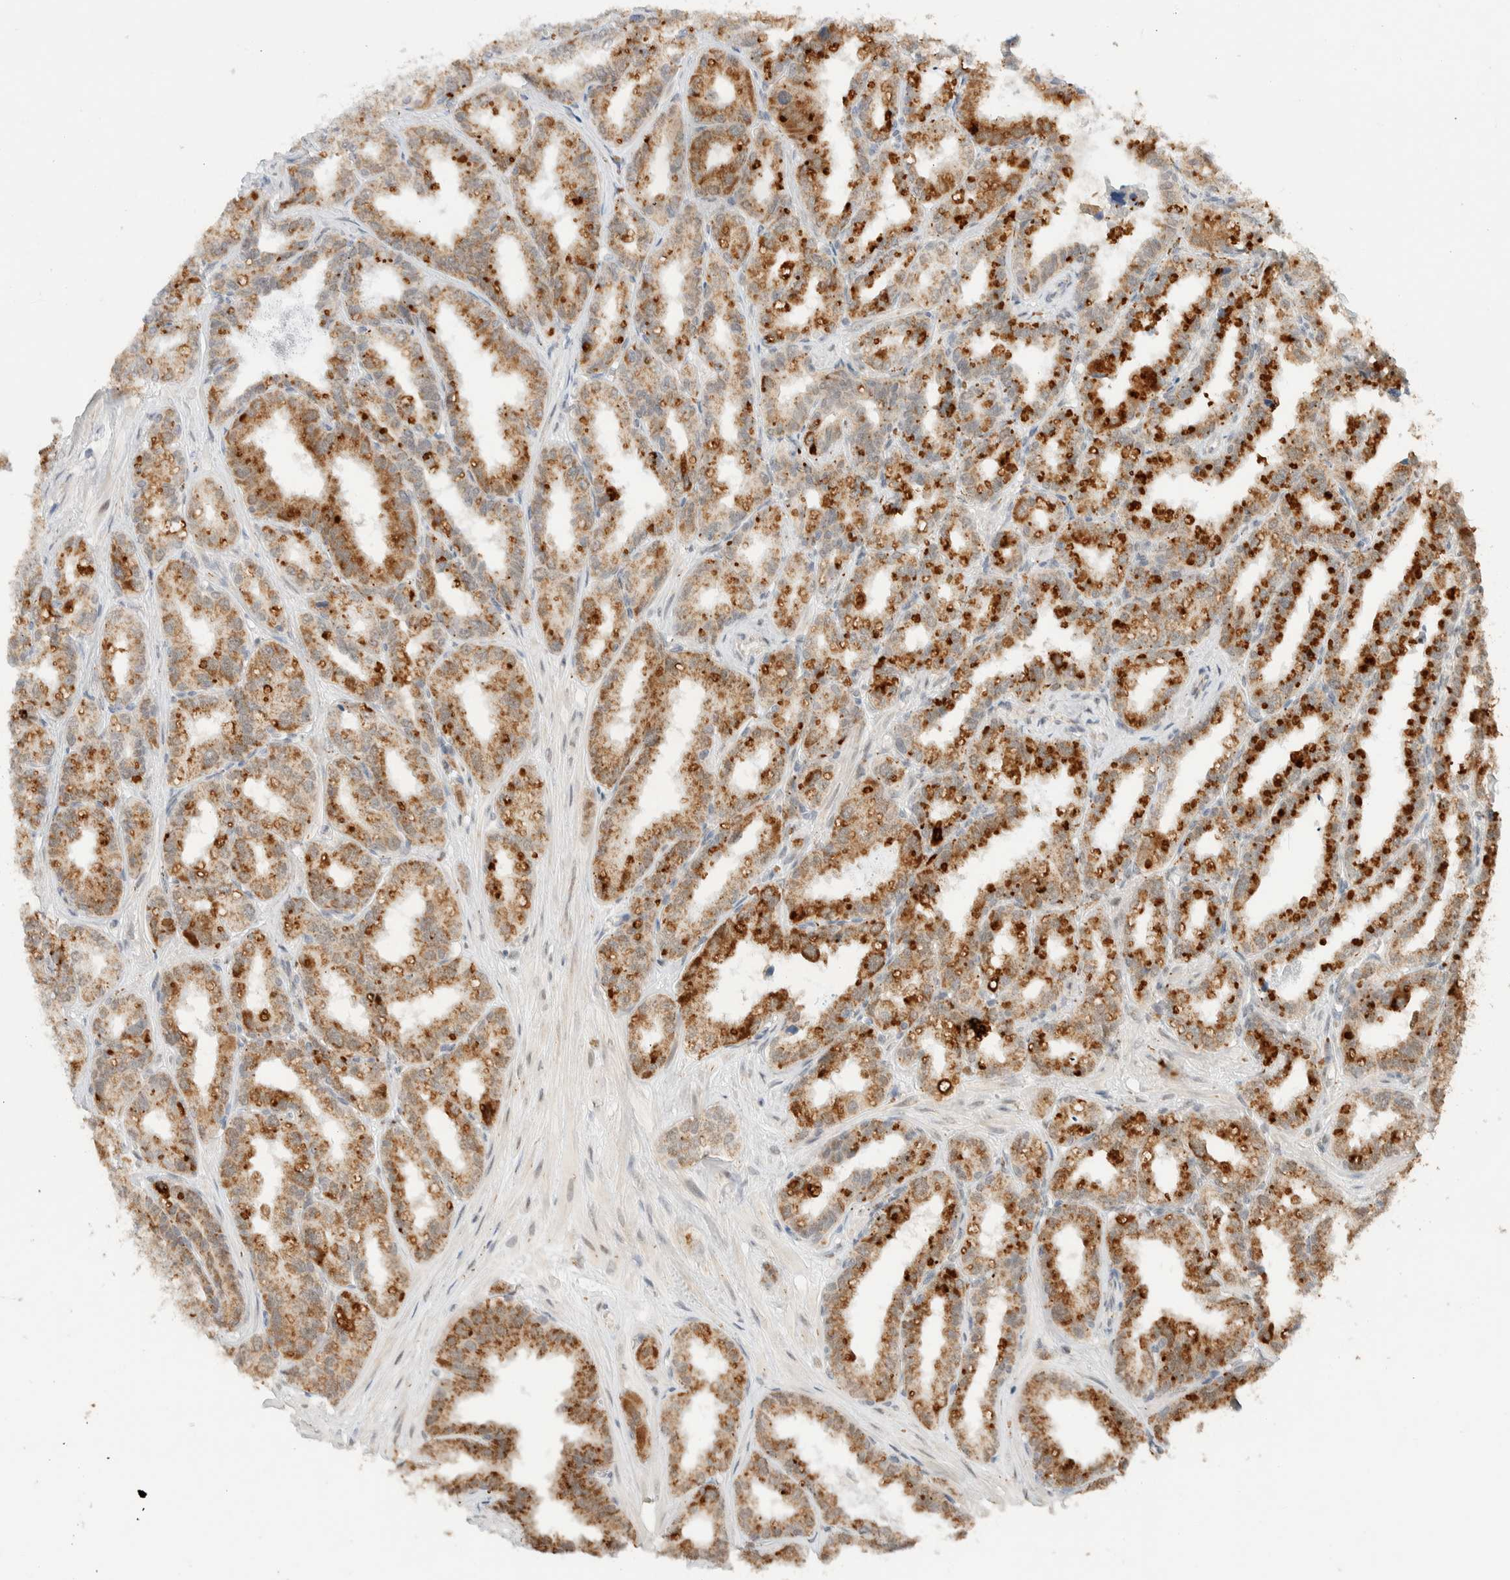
{"staining": {"intensity": "strong", "quantity": ">75%", "location": "cytoplasmic/membranous"}, "tissue": "seminal vesicle", "cell_type": "Glandular cells", "image_type": "normal", "snomed": [{"axis": "morphology", "description": "Normal tissue, NOS"}, {"axis": "topography", "description": "Prostate"}, {"axis": "topography", "description": "Seminal veicle"}], "caption": "The image shows a brown stain indicating the presence of a protein in the cytoplasmic/membranous of glandular cells in seminal vesicle. Immunohistochemistry stains the protein of interest in brown and the nuclei are stained blue.", "gene": "MRPL41", "patient": {"sex": "male", "age": 51}}